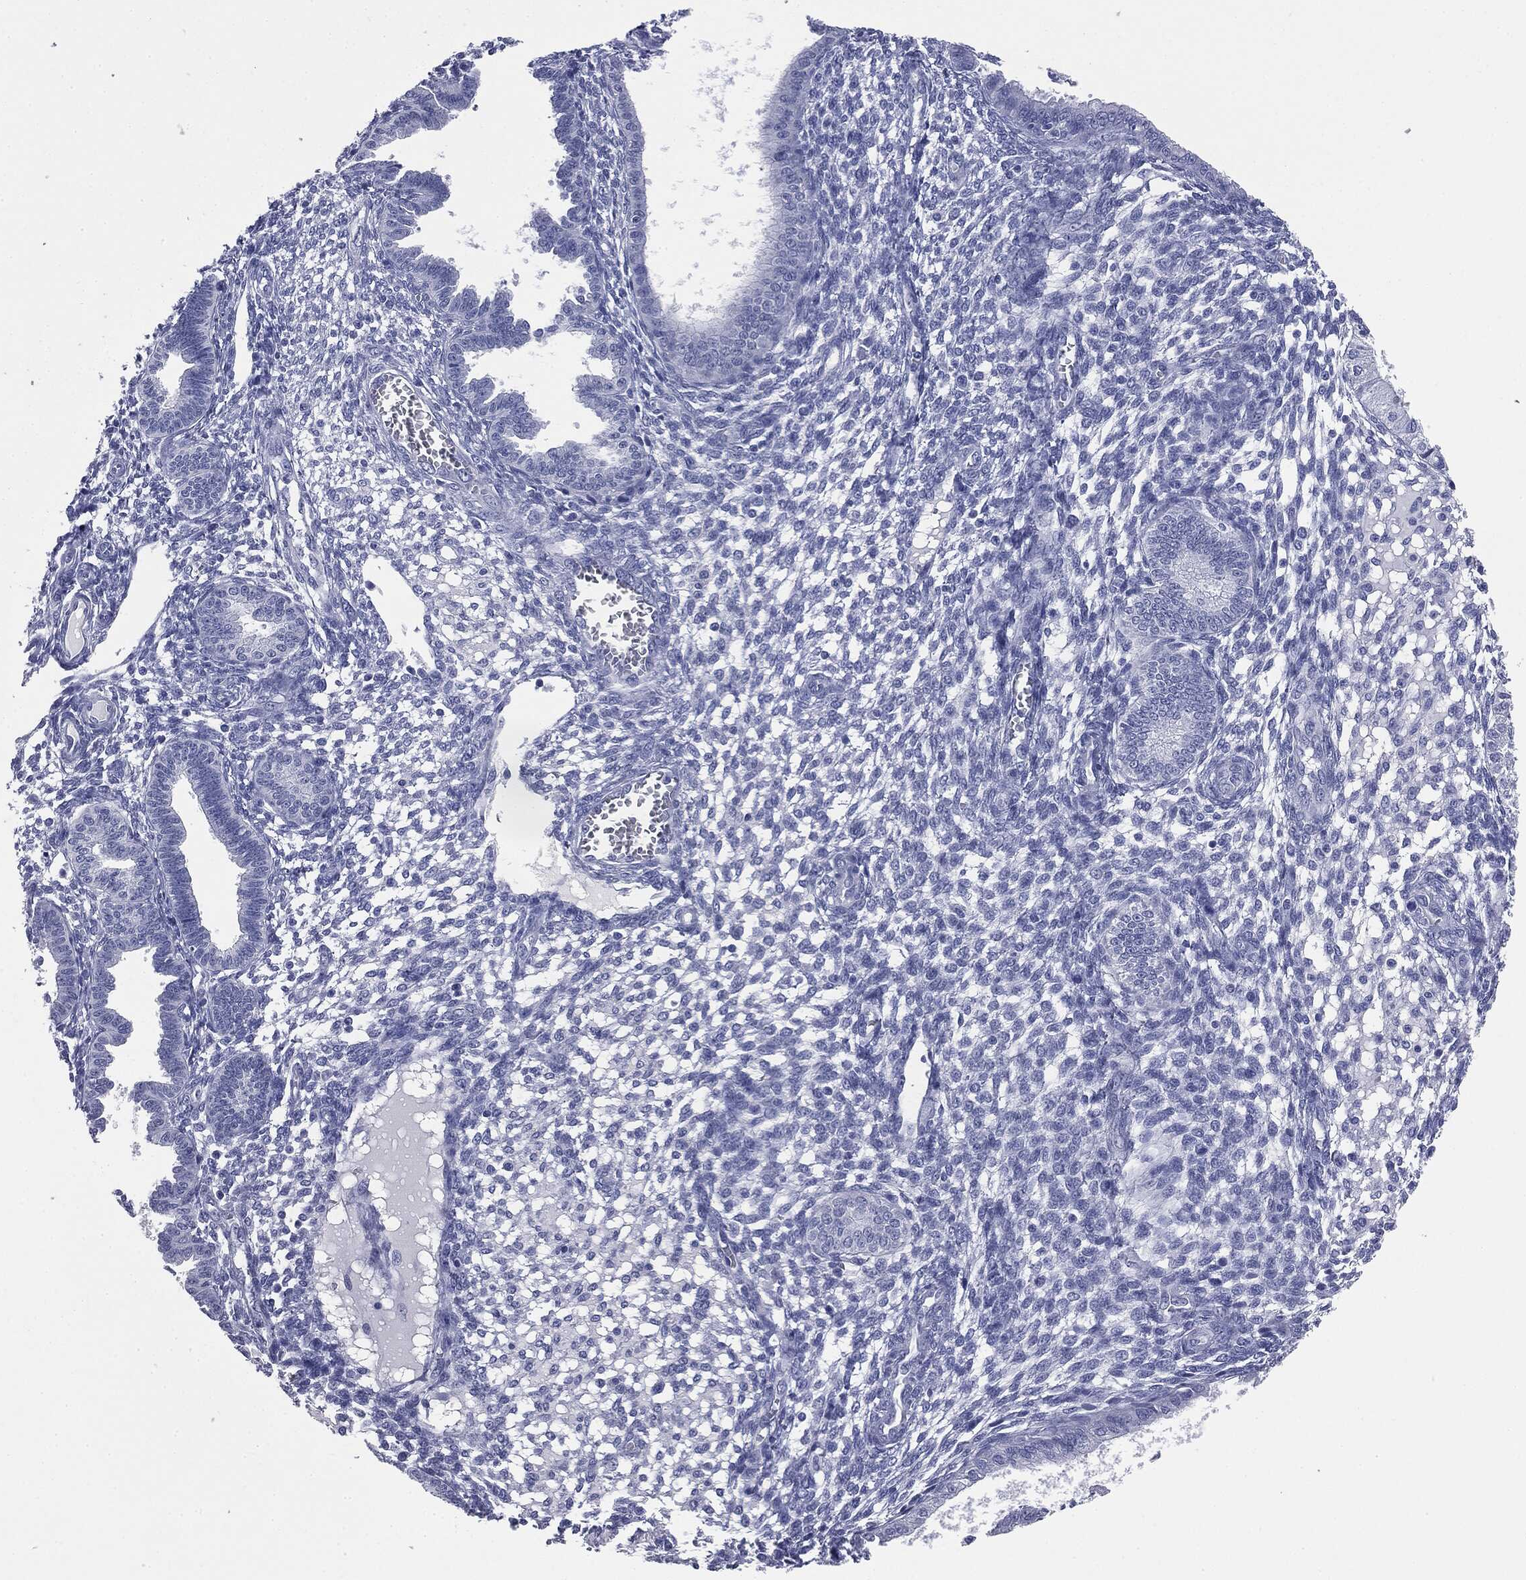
{"staining": {"intensity": "negative", "quantity": "none", "location": "none"}, "tissue": "endometrium", "cell_type": "Cells in endometrial stroma", "image_type": "normal", "snomed": [{"axis": "morphology", "description": "Normal tissue, NOS"}, {"axis": "topography", "description": "Endometrium"}], "caption": "Protein analysis of benign endometrium demonstrates no significant staining in cells in endometrial stroma.", "gene": "ATP2A1", "patient": {"sex": "female", "age": 43}}